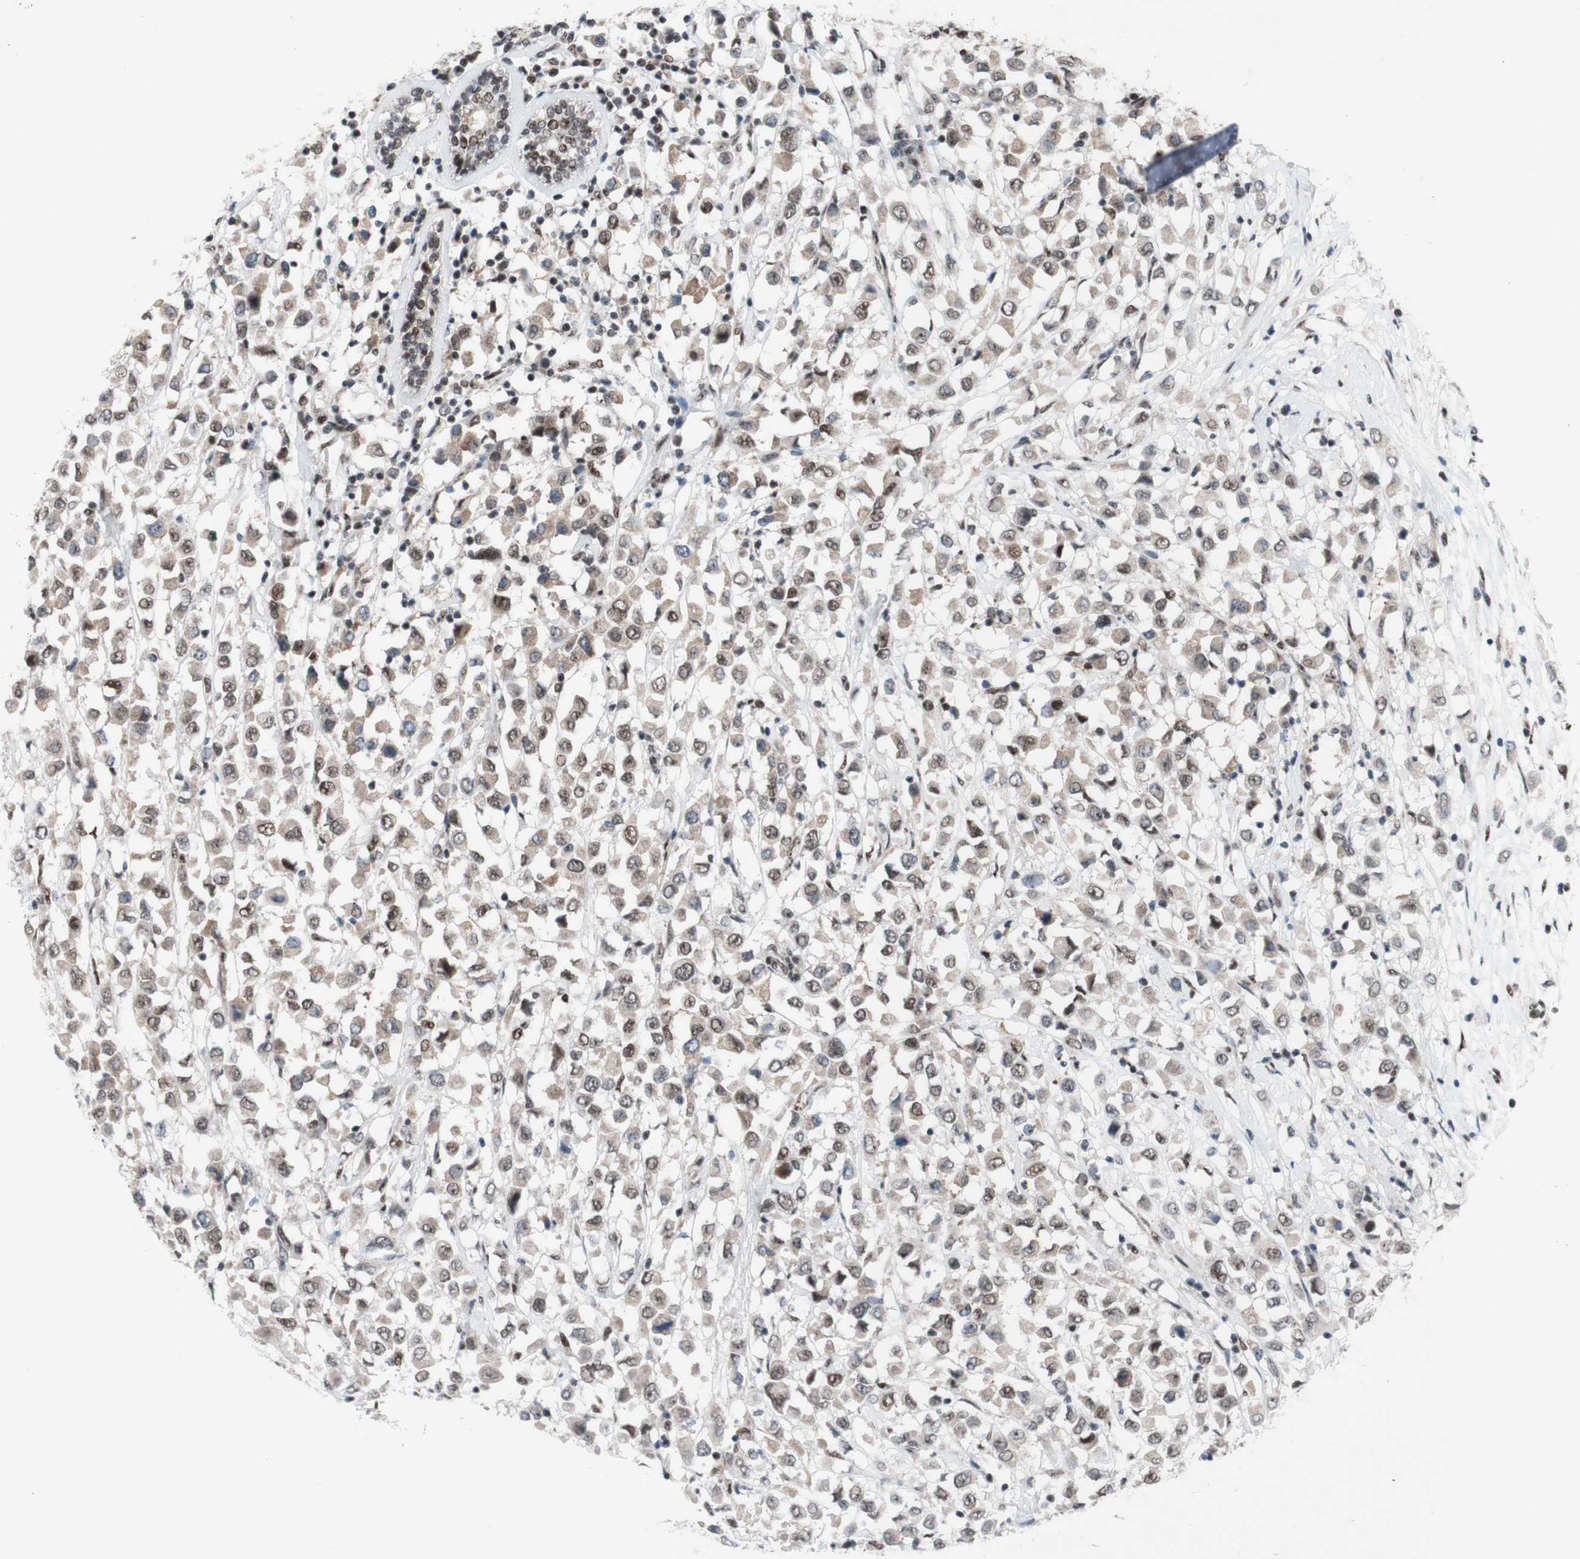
{"staining": {"intensity": "weak", "quantity": ">75%", "location": "nuclear"}, "tissue": "breast cancer", "cell_type": "Tumor cells", "image_type": "cancer", "snomed": [{"axis": "morphology", "description": "Duct carcinoma"}, {"axis": "topography", "description": "Breast"}], "caption": "Approximately >75% of tumor cells in human breast cancer demonstrate weak nuclear protein expression as visualized by brown immunohistochemical staining.", "gene": "POLR1A", "patient": {"sex": "female", "age": 61}}